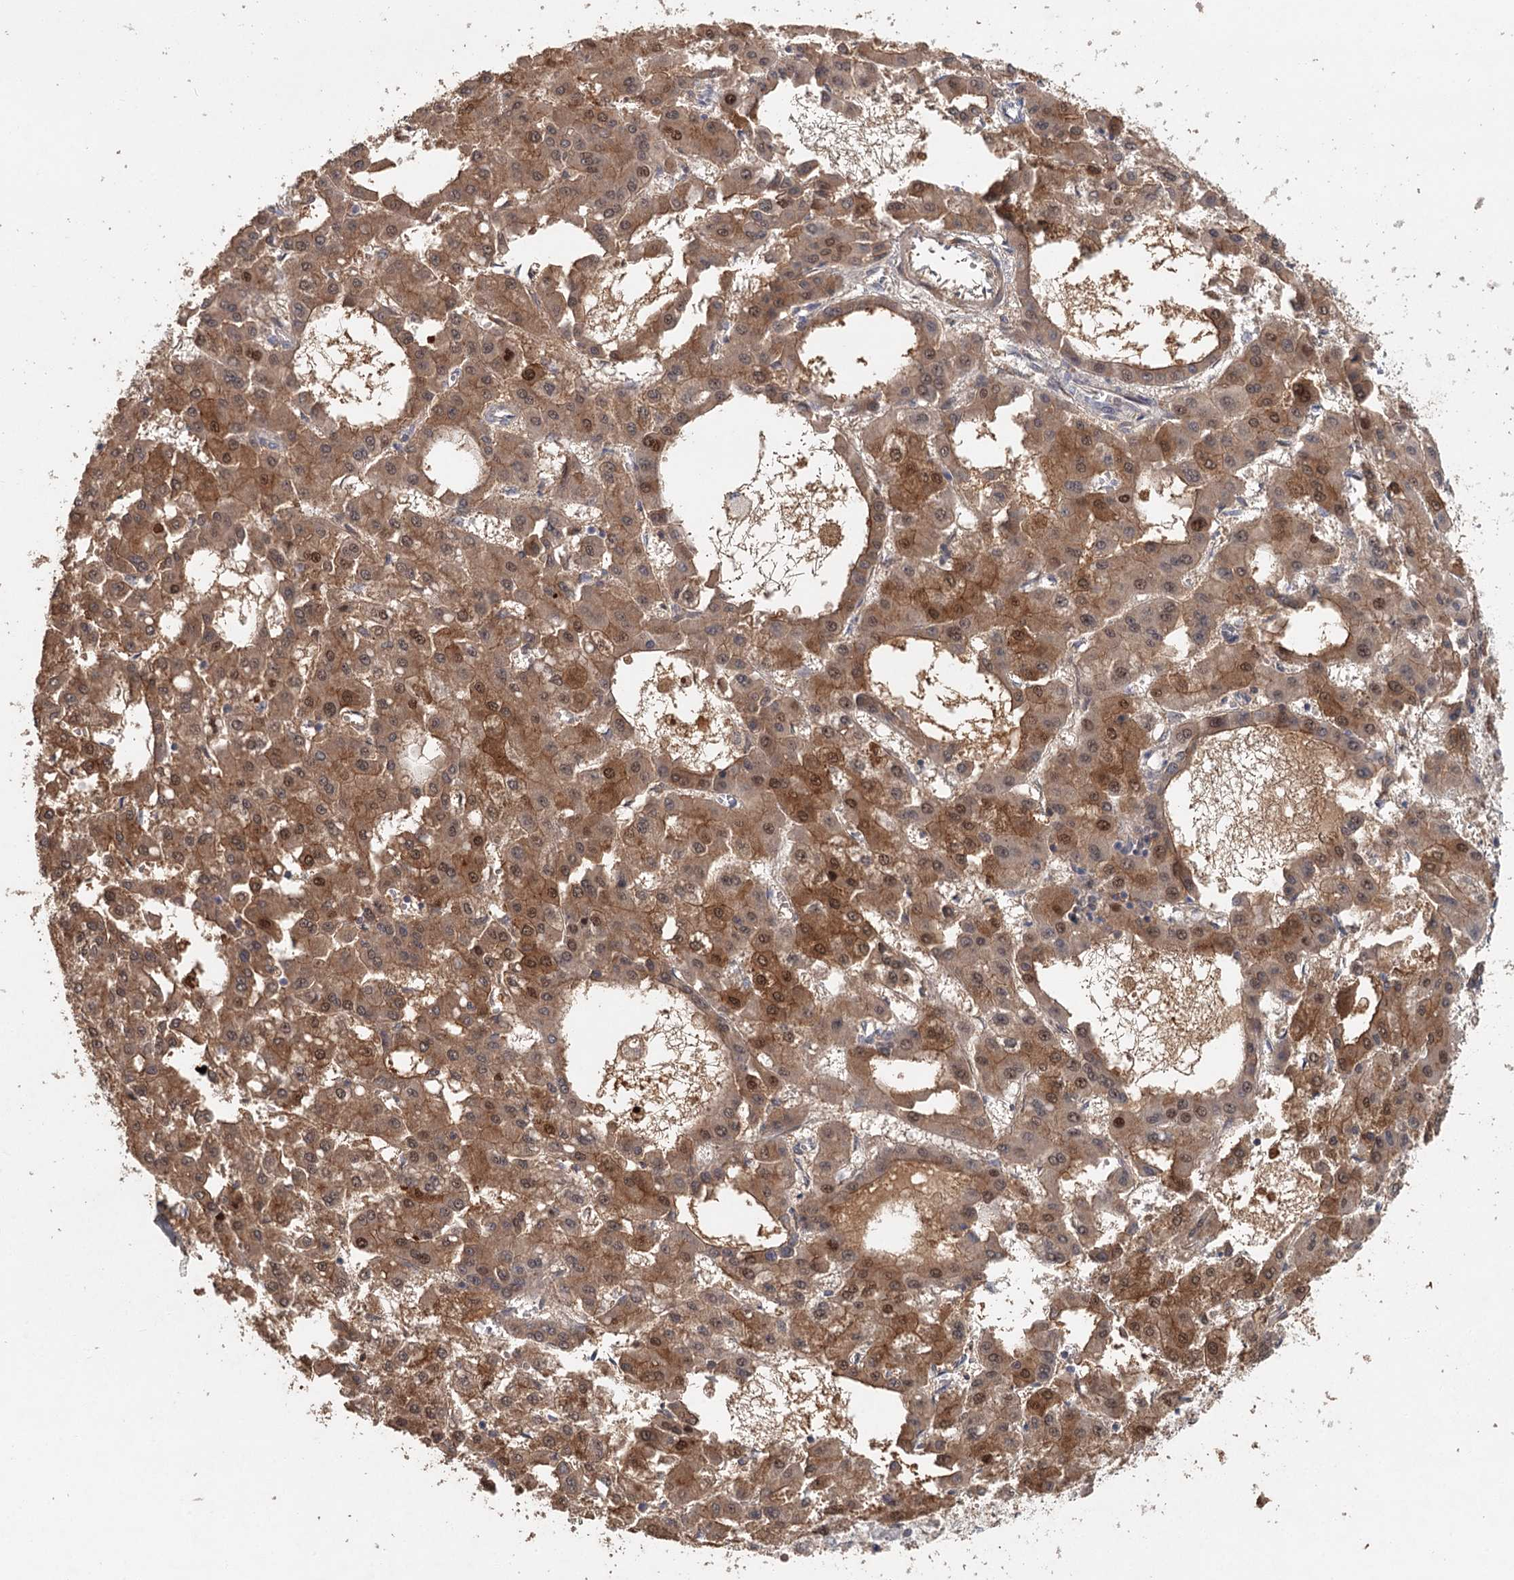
{"staining": {"intensity": "moderate", "quantity": ">75%", "location": "cytoplasmic/membranous,nuclear"}, "tissue": "liver cancer", "cell_type": "Tumor cells", "image_type": "cancer", "snomed": [{"axis": "morphology", "description": "Carcinoma, Hepatocellular, NOS"}, {"axis": "topography", "description": "Liver"}], "caption": "Liver cancer (hepatocellular carcinoma) stained for a protein (brown) displays moderate cytoplasmic/membranous and nuclear positive positivity in about >75% of tumor cells.", "gene": "ADK", "patient": {"sex": "male", "age": 47}}